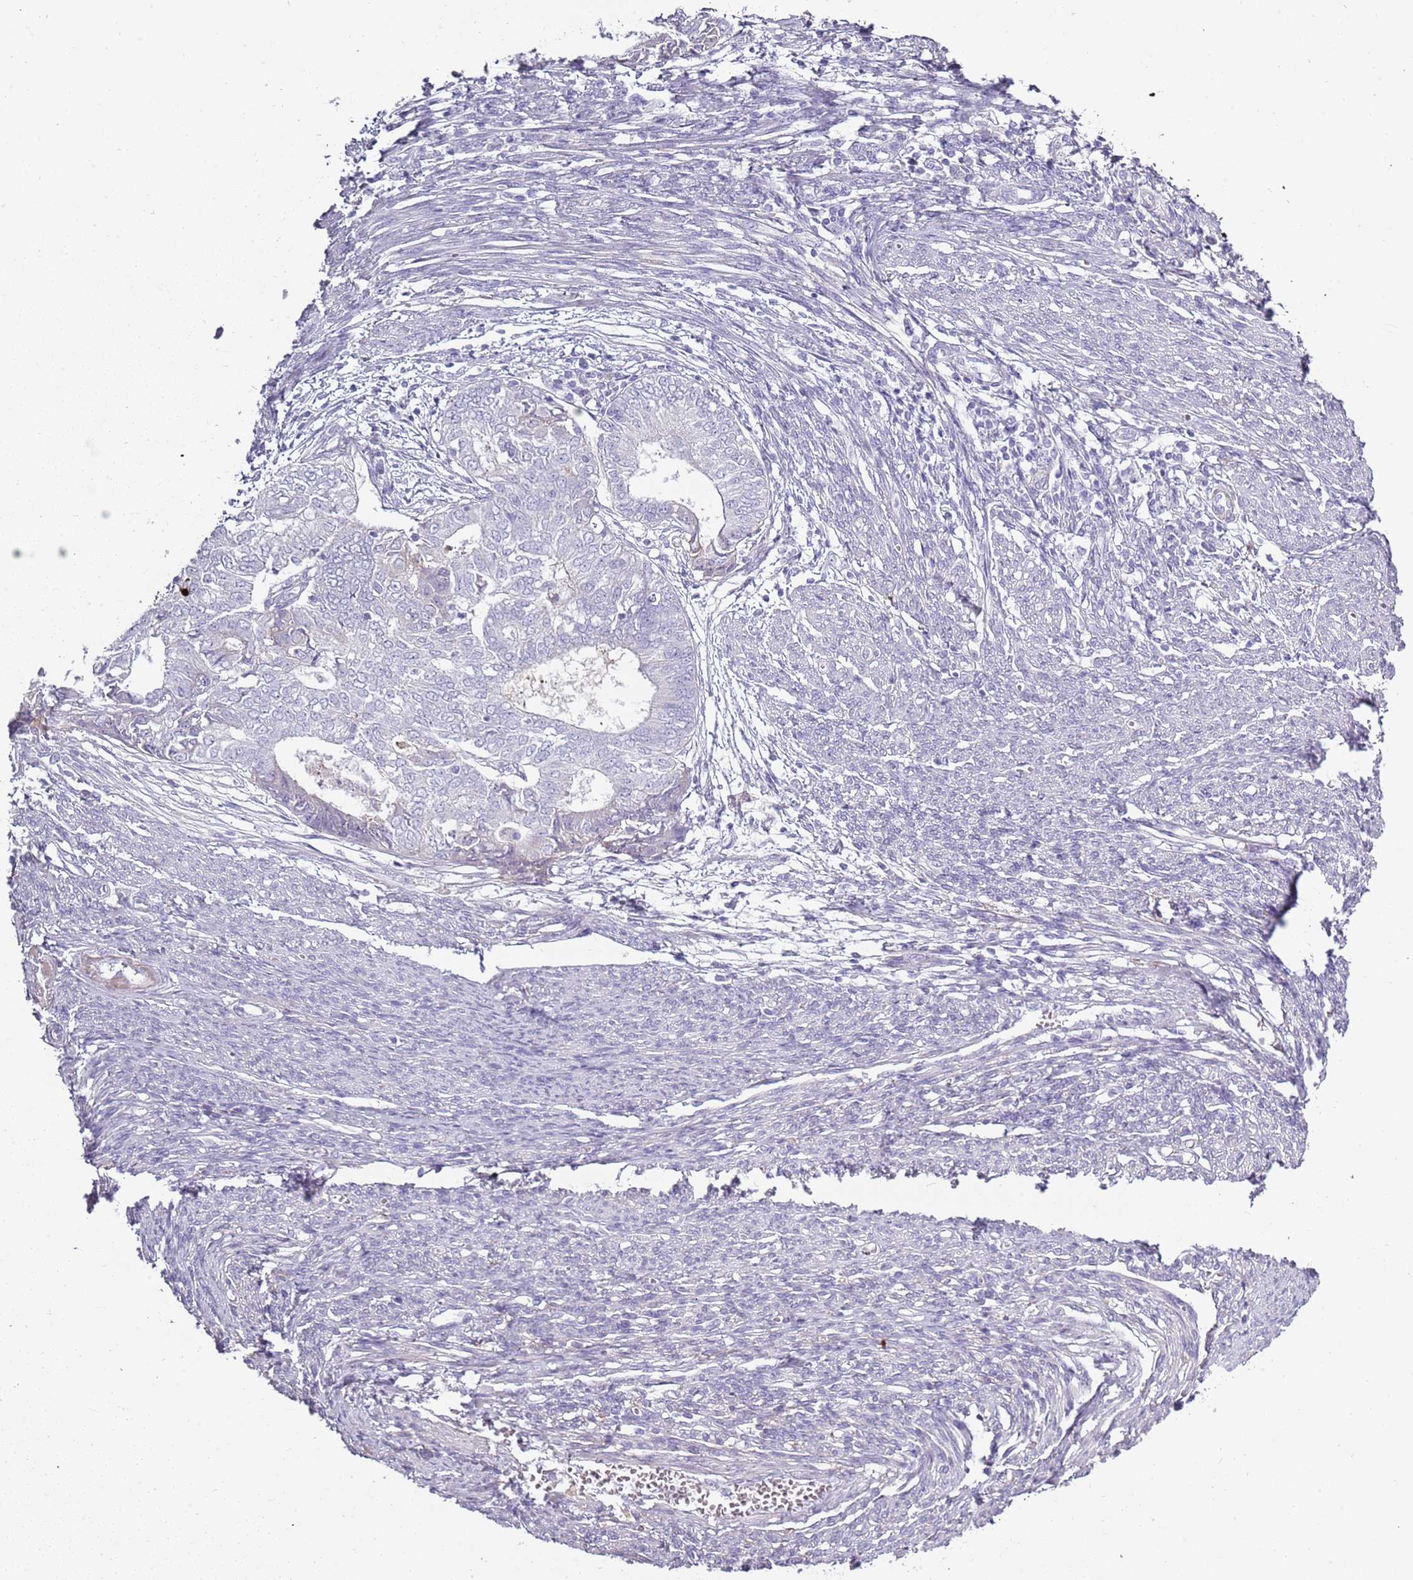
{"staining": {"intensity": "negative", "quantity": "none", "location": "none"}, "tissue": "endometrial cancer", "cell_type": "Tumor cells", "image_type": "cancer", "snomed": [{"axis": "morphology", "description": "Adenocarcinoma, NOS"}, {"axis": "topography", "description": "Endometrium"}], "caption": "Endometrial cancer (adenocarcinoma) was stained to show a protein in brown. There is no significant staining in tumor cells.", "gene": "TNFRSF6B", "patient": {"sex": "female", "age": 62}}